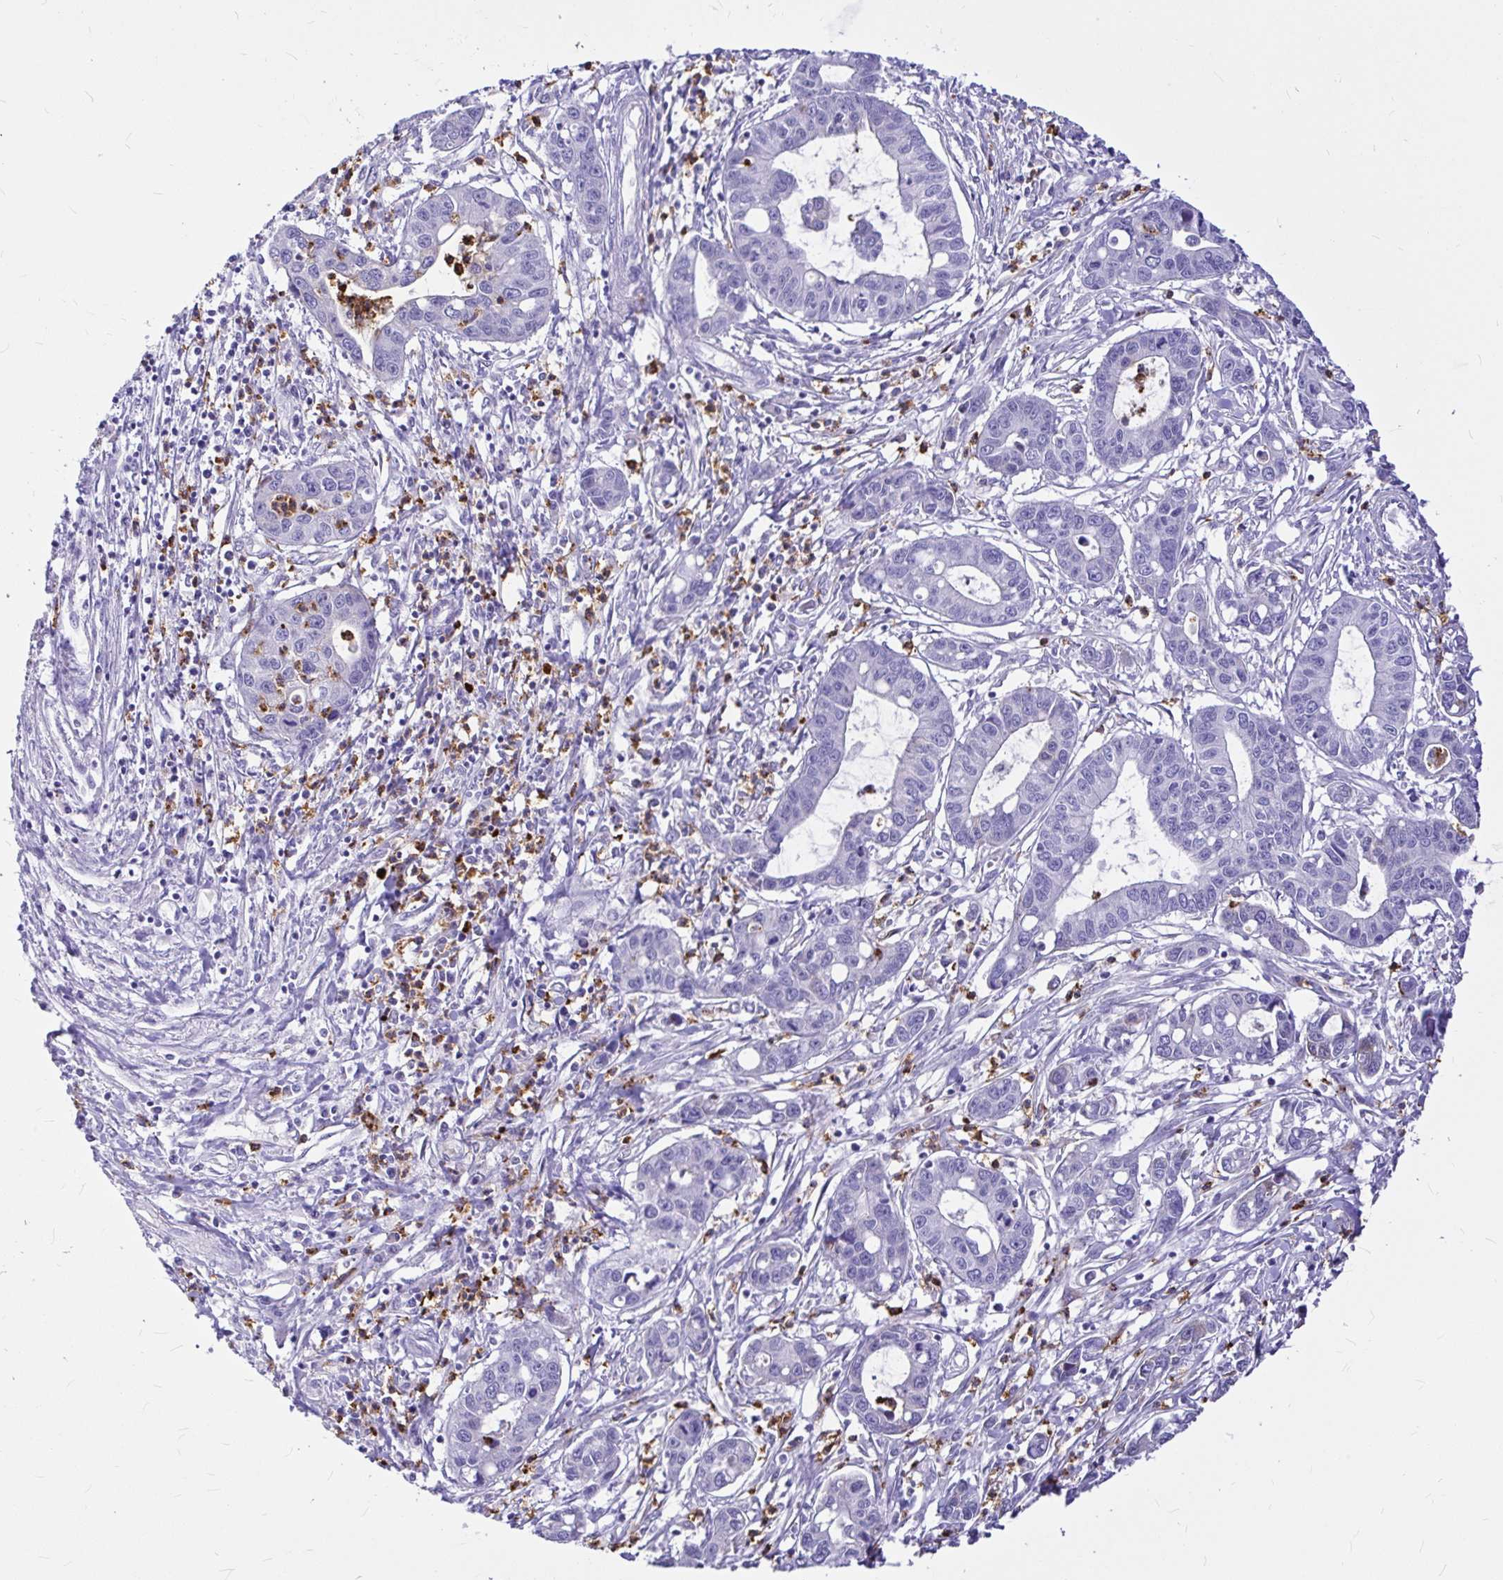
{"staining": {"intensity": "negative", "quantity": "none", "location": "none"}, "tissue": "liver cancer", "cell_type": "Tumor cells", "image_type": "cancer", "snomed": [{"axis": "morphology", "description": "Cholangiocarcinoma"}, {"axis": "topography", "description": "Liver"}], "caption": "IHC photomicrograph of neoplastic tissue: human liver cancer (cholangiocarcinoma) stained with DAB displays no significant protein staining in tumor cells.", "gene": "CLEC1B", "patient": {"sex": "male", "age": 58}}